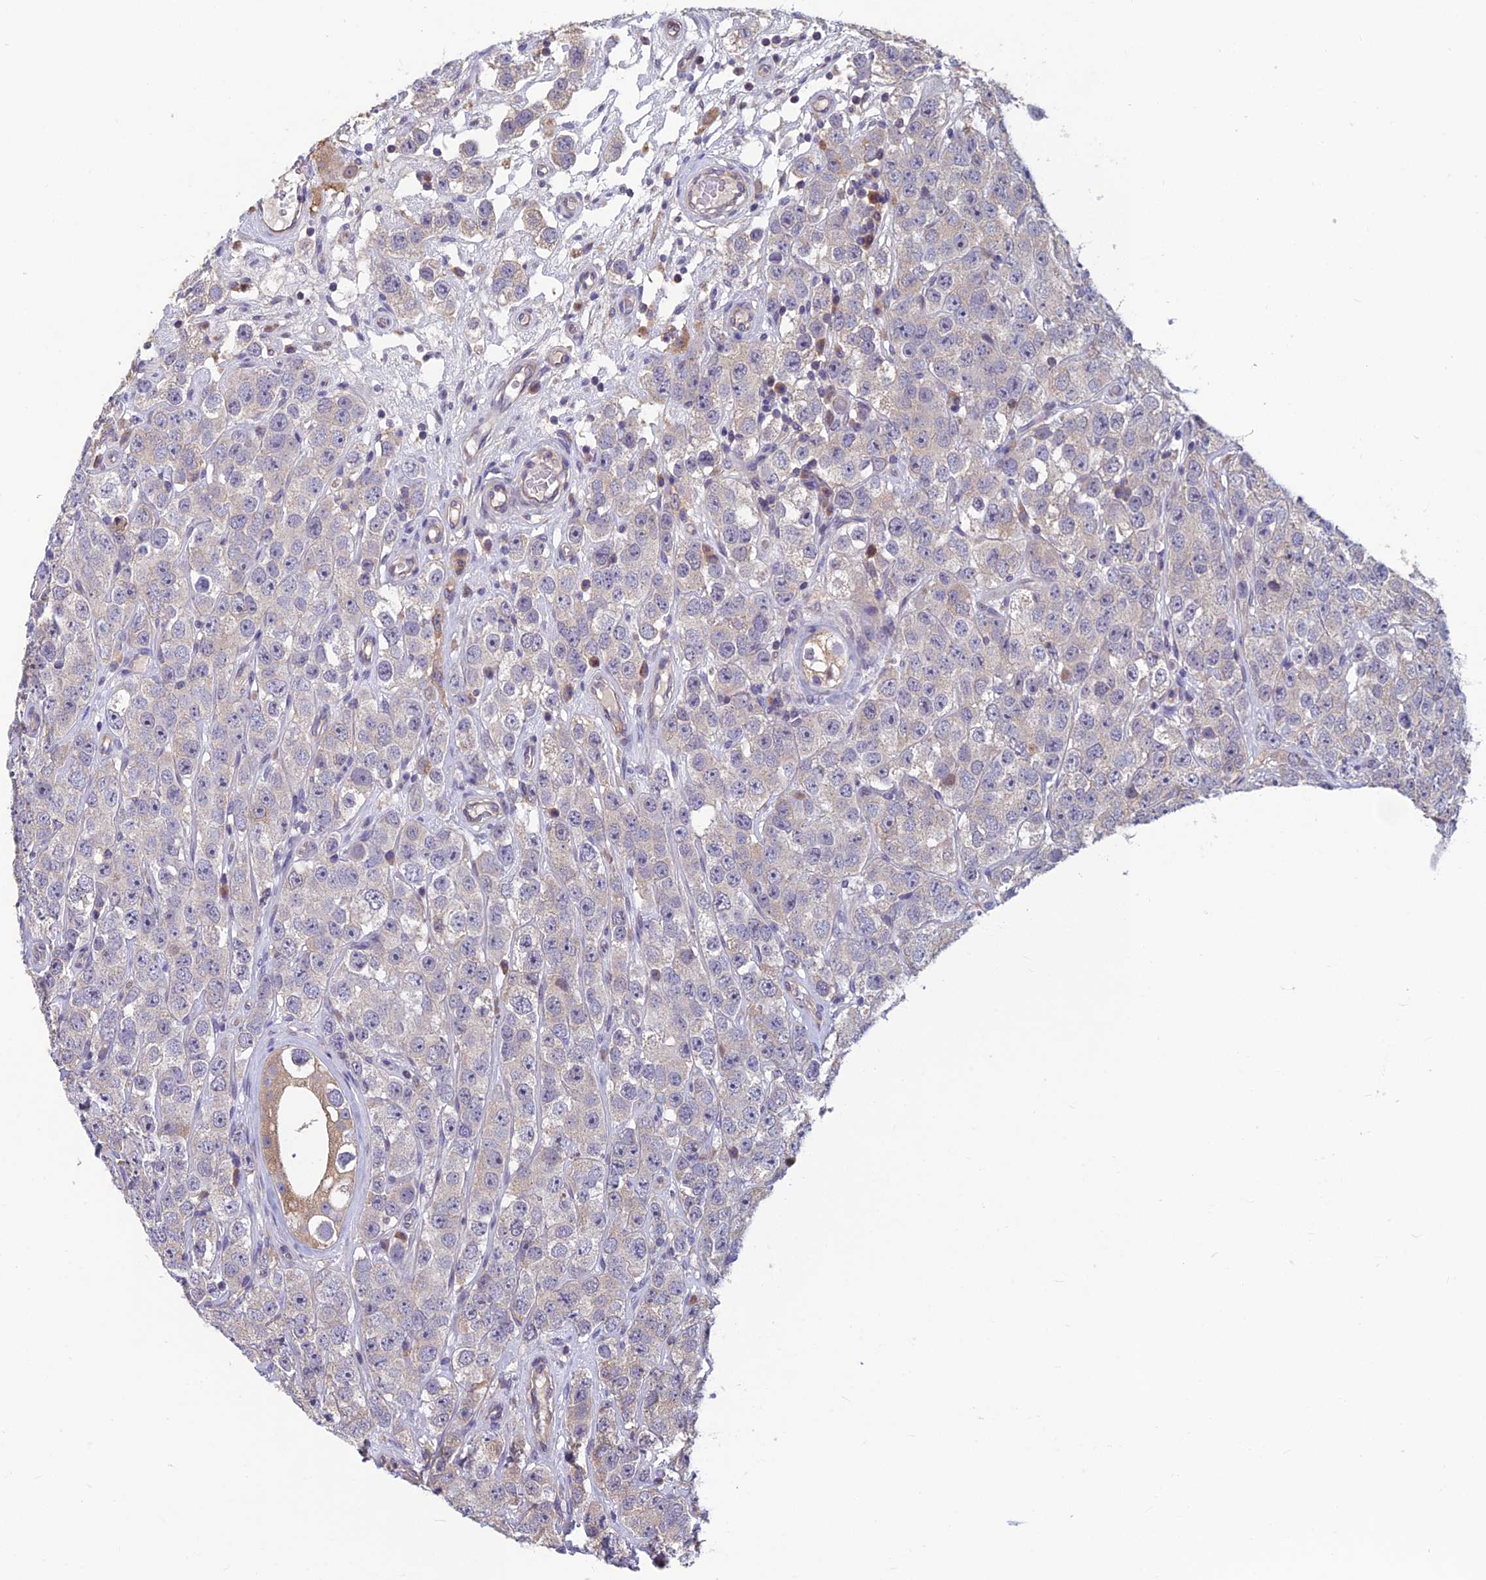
{"staining": {"intensity": "negative", "quantity": "none", "location": "none"}, "tissue": "testis cancer", "cell_type": "Tumor cells", "image_type": "cancer", "snomed": [{"axis": "morphology", "description": "Seminoma, NOS"}, {"axis": "topography", "description": "Testis"}], "caption": "Immunohistochemical staining of human seminoma (testis) demonstrates no significant positivity in tumor cells. (DAB (3,3'-diaminobenzidine) immunohistochemistry (IHC) with hematoxylin counter stain).", "gene": "HECA", "patient": {"sex": "male", "age": 28}}